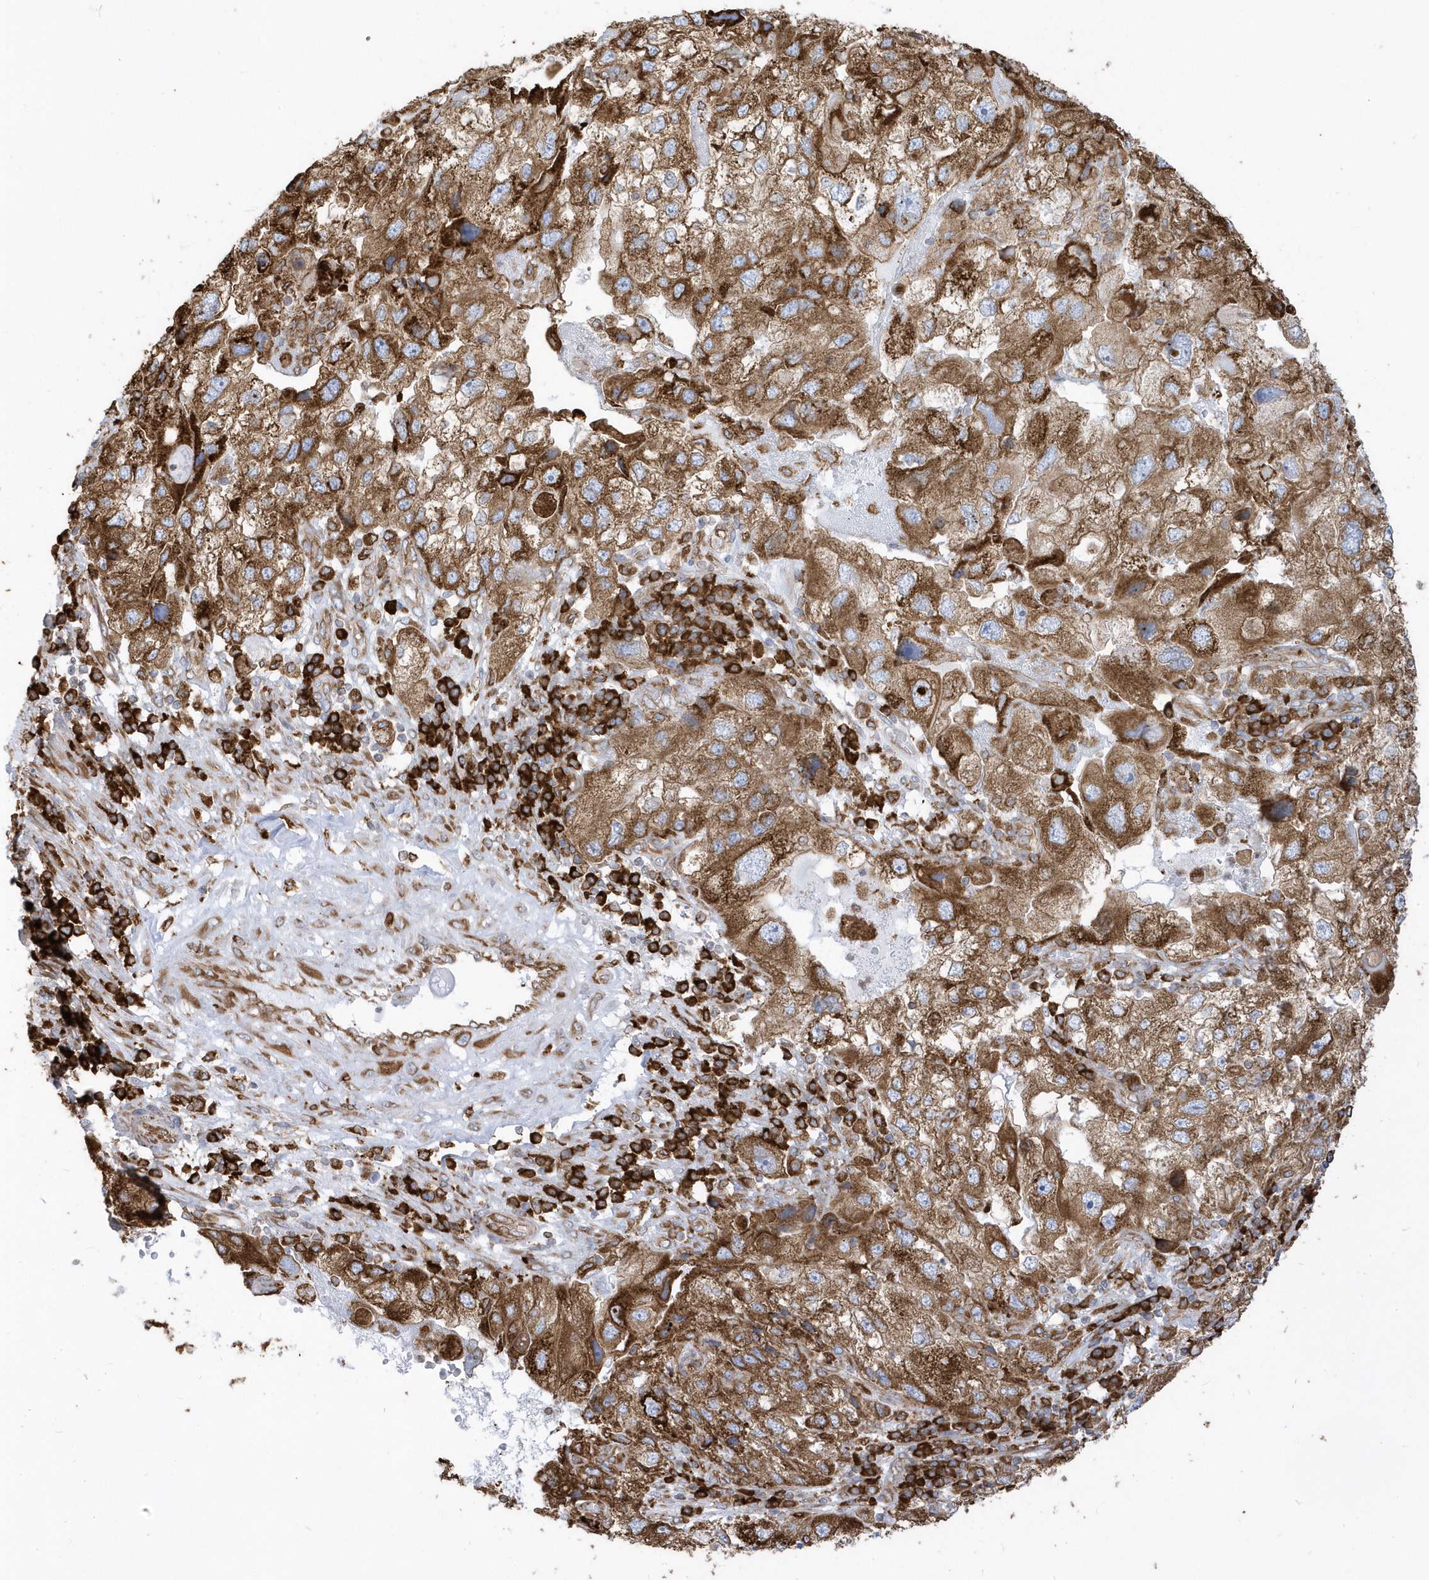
{"staining": {"intensity": "strong", "quantity": ">75%", "location": "cytoplasmic/membranous"}, "tissue": "endometrial cancer", "cell_type": "Tumor cells", "image_type": "cancer", "snomed": [{"axis": "morphology", "description": "Adenocarcinoma, NOS"}, {"axis": "topography", "description": "Endometrium"}], "caption": "An IHC image of tumor tissue is shown. Protein staining in brown shows strong cytoplasmic/membranous positivity in adenocarcinoma (endometrial) within tumor cells.", "gene": "PDIA6", "patient": {"sex": "female", "age": 49}}